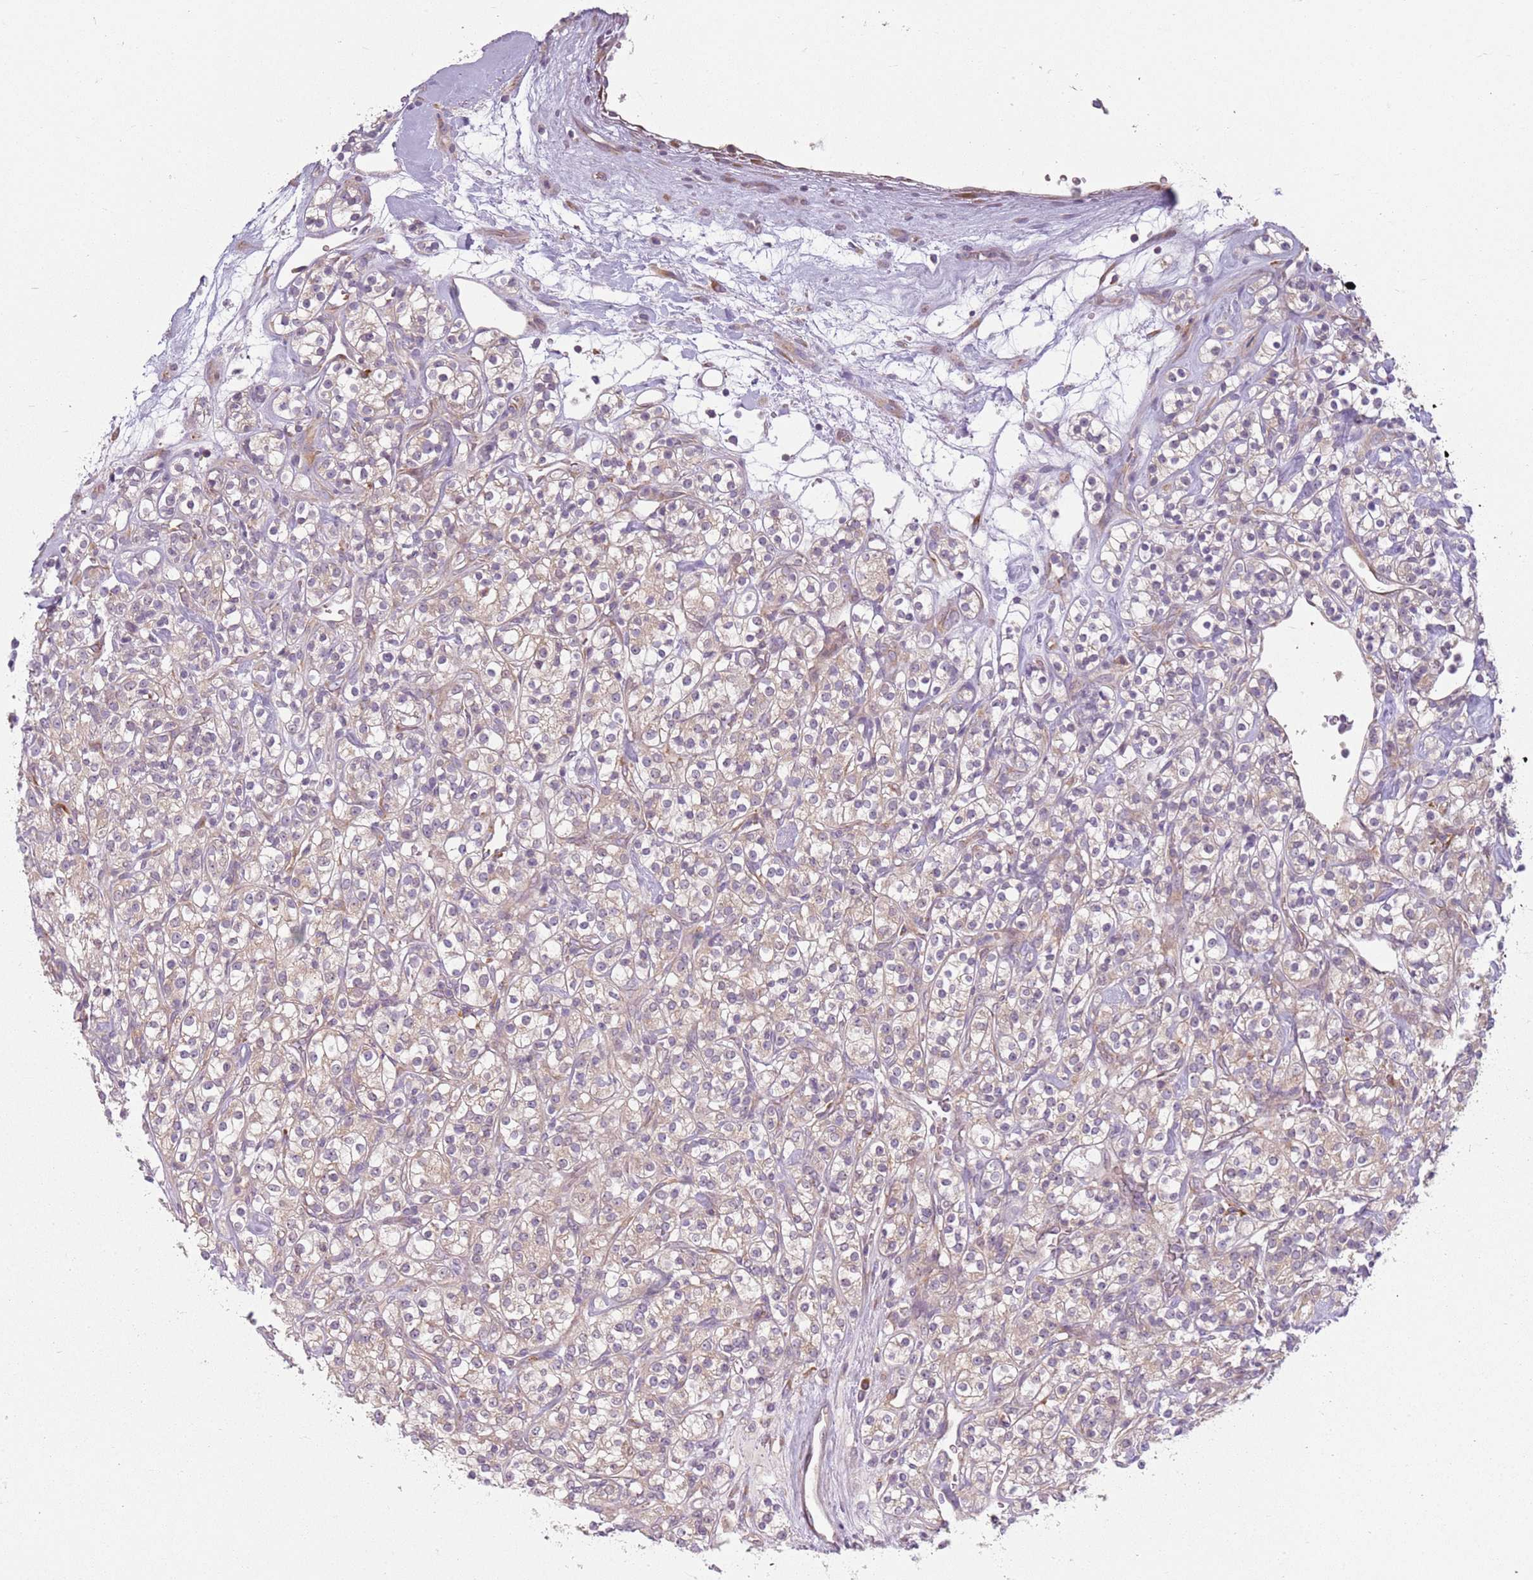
{"staining": {"intensity": "weak", "quantity": "25%-75%", "location": "cytoplasmic/membranous"}, "tissue": "renal cancer", "cell_type": "Tumor cells", "image_type": "cancer", "snomed": [{"axis": "morphology", "description": "Adenocarcinoma, NOS"}, {"axis": "topography", "description": "Kidney"}], "caption": "IHC (DAB) staining of human renal cancer displays weak cytoplasmic/membranous protein expression in about 25%-75% of tumor cells. (brown staining indicates protein expression, while blue staining denotes nuclei).", "gene": "RPS28", "patient": {"sex": "male", "age": 77}}